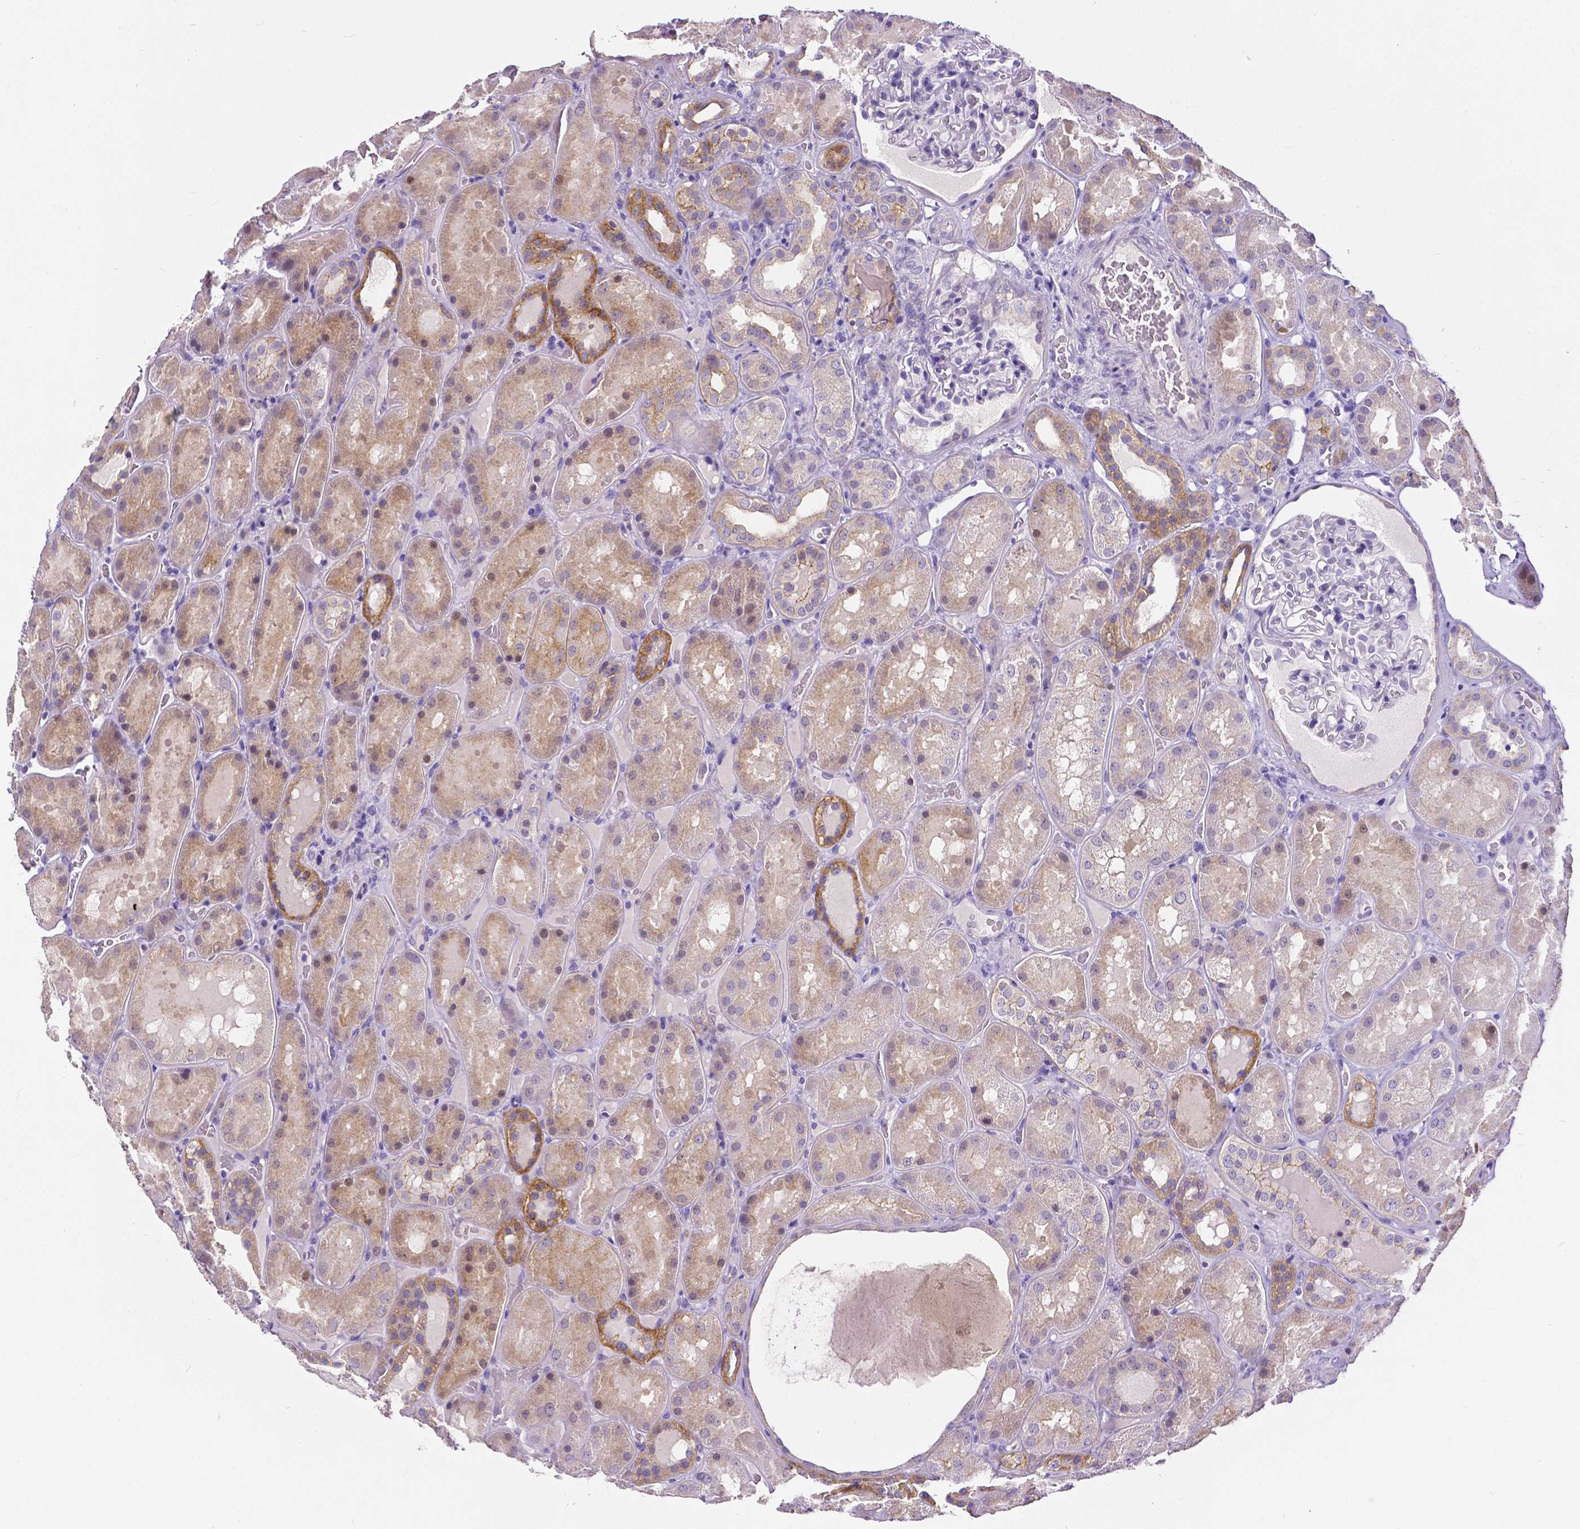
{"staining": {"intensity": "negative", "quantity": "none", "location": "none"}, "tissue": "kidney", "cell_type": "Cells in glomeruli", "image_type": "normal", "snomed": [{"axis": "morphology", "description": "Normal tissue, NOS"}, {"axis": "topography", "description": "Kidney"}], "caption": "Immunohistochemistry of unremarkable human kidney reveals no staining in cells in glomeruli.", "gene": "OCLN", "patient": {"sex": "male", "age": 73}}